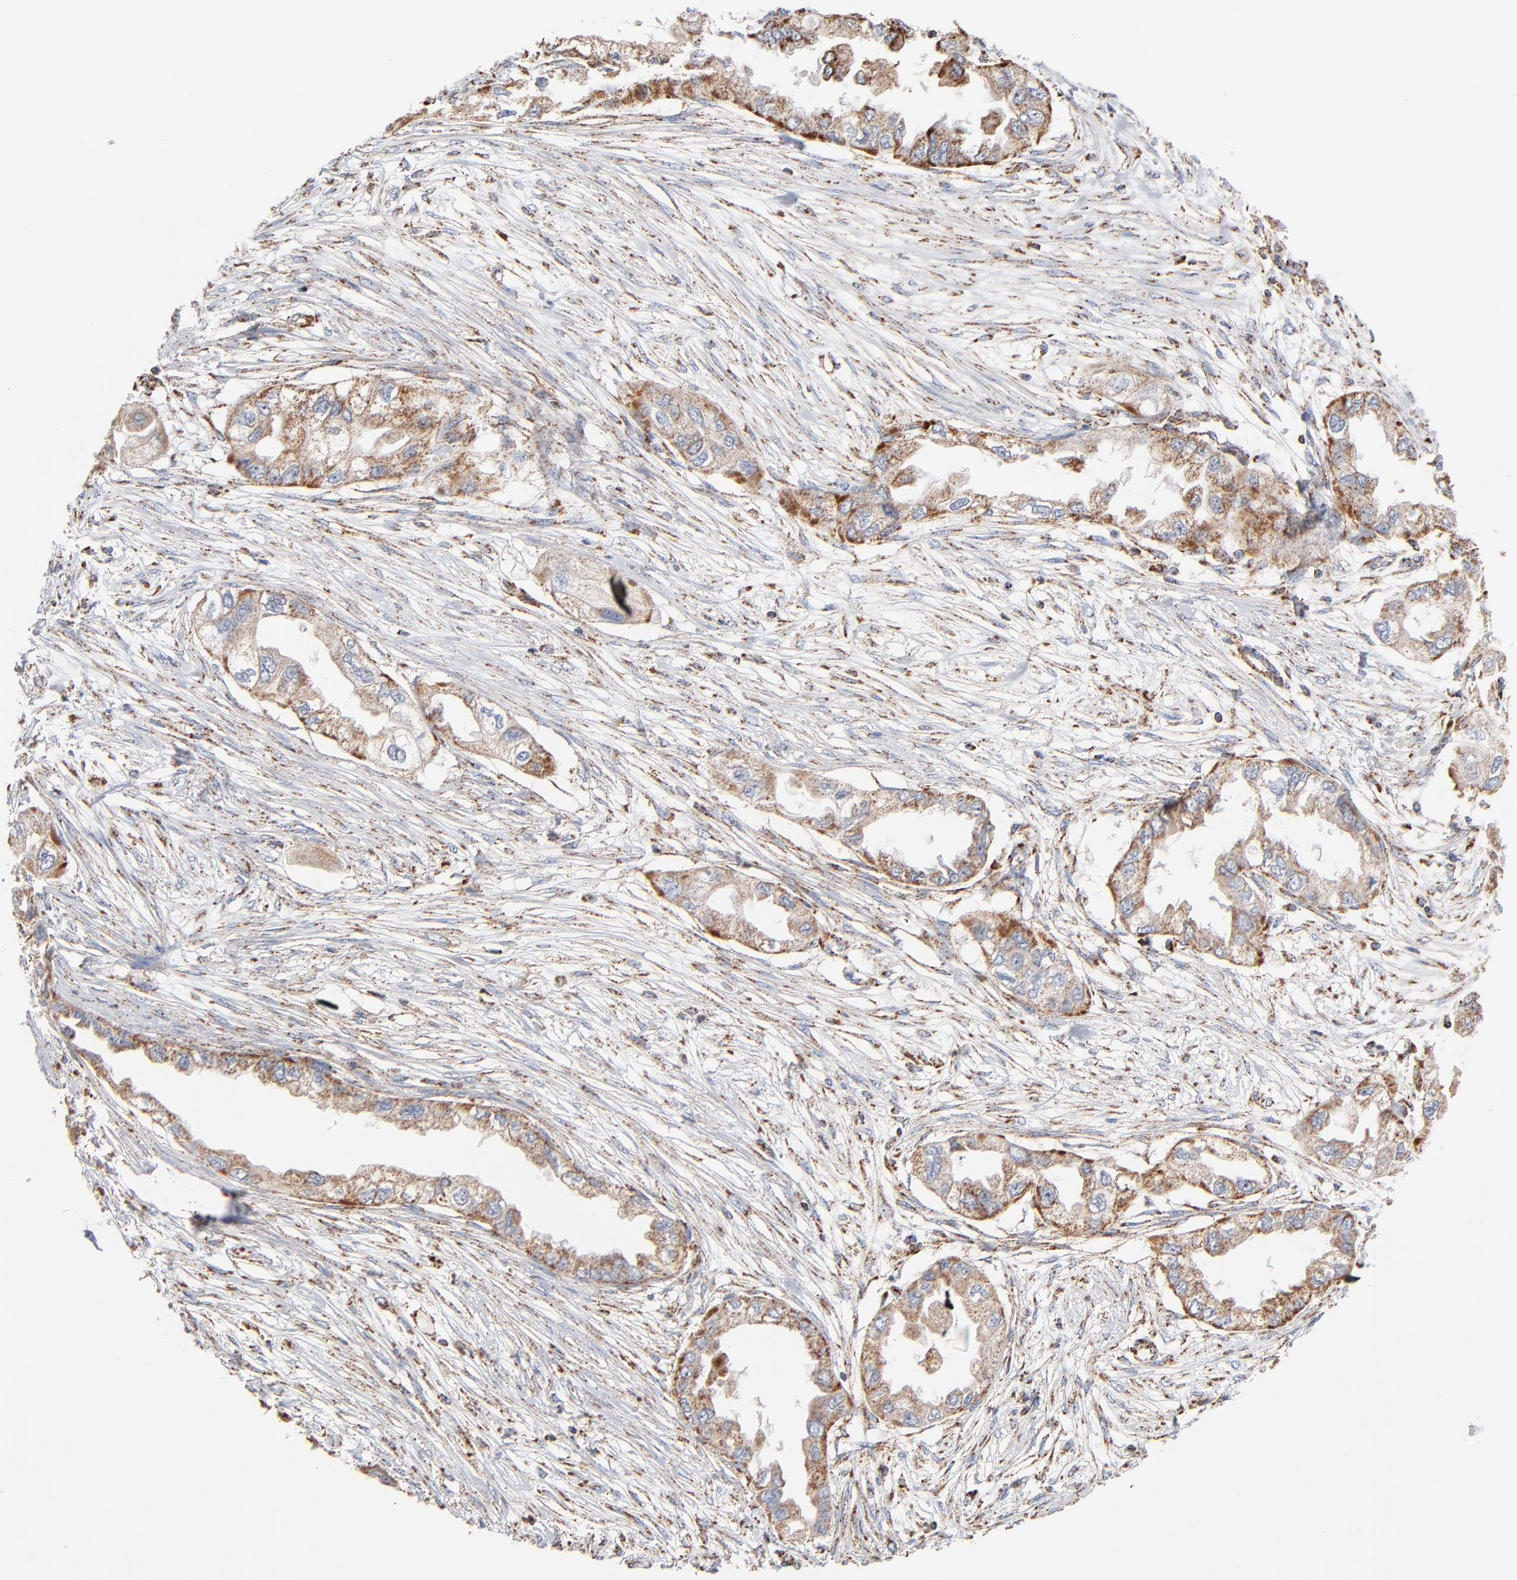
{"staining": {"intensity": "strong", "quantity": ">75%", "location": "cytoplasmic/membranous"}, "tissue": "endometrial cancer", "cell_type": "Tumor cells", "image_type": "cancer", "snomed": [{"axis": "morphology", "description": "Adenocarcinoma, NOS"}, {"axis": "topography", "description": "Endometrium"}], "caption": "Endometrial cancer (adenocarcinoma) was stained to show a protein in brown. There is high levels of strong cytoplasmic/membranous staining in approximately >75% of tumor cells.", "gene": "UQCRC1", "patient": {"sex": "female", "age": 67}}